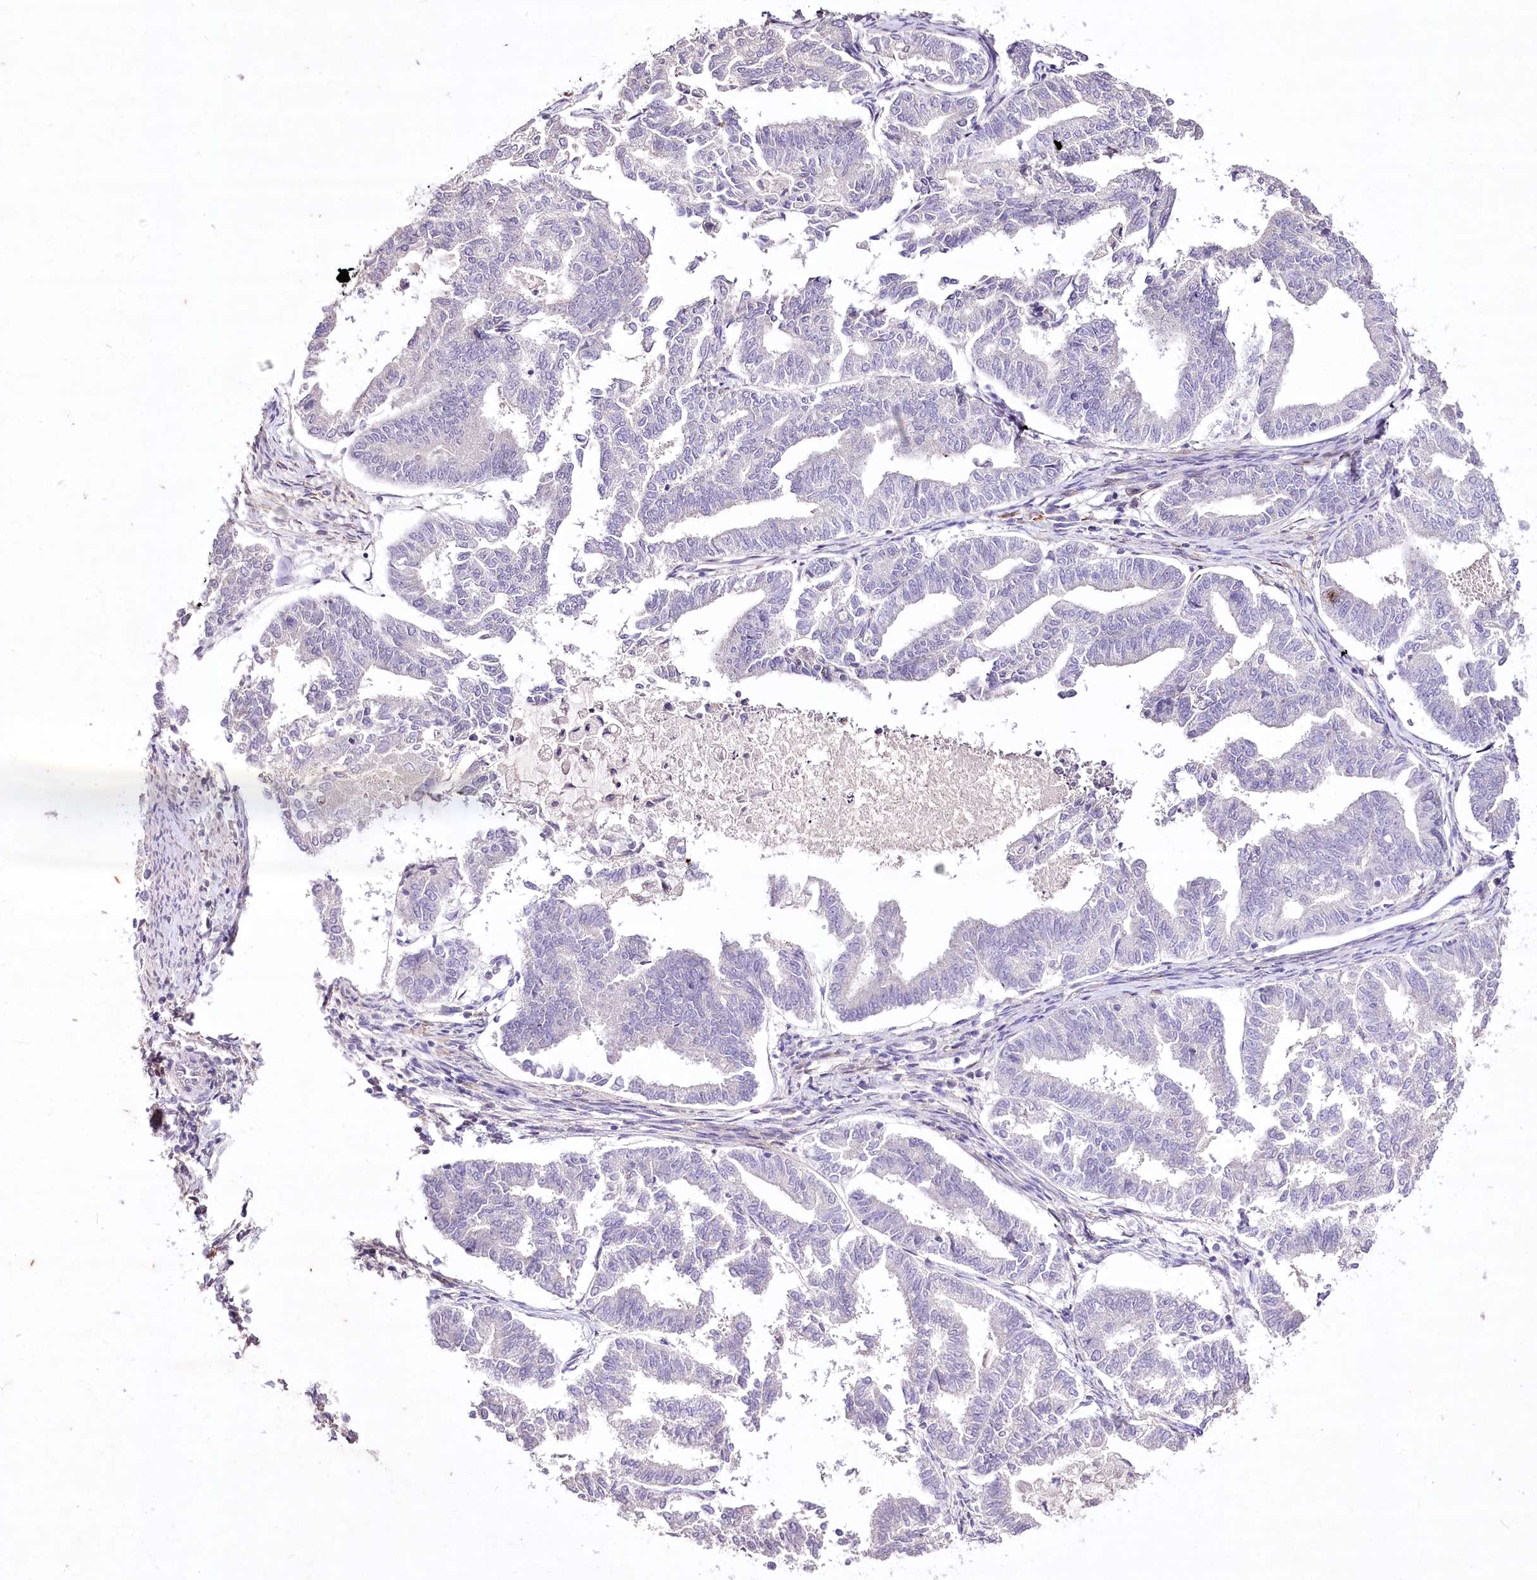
{"staining": {"intensity": "negative", "quantity": "none", "location": "none"}, "tissue": "endometrial cancer", "cell_type": "Tumor cells", "image_type": "cancer", "snomed": [{"axis": "morphology", "description": "Adenocarcinoma, NOS"}, {"axis": "topography", "description": "Endometrium"}], "caption": "Protein analysis of endometrial cancer (adenocarcinoma) demonstrates no significant expression in tumor cells.", "gene": "ENPP1", "patient": {"sex": "female", "age": 79}}